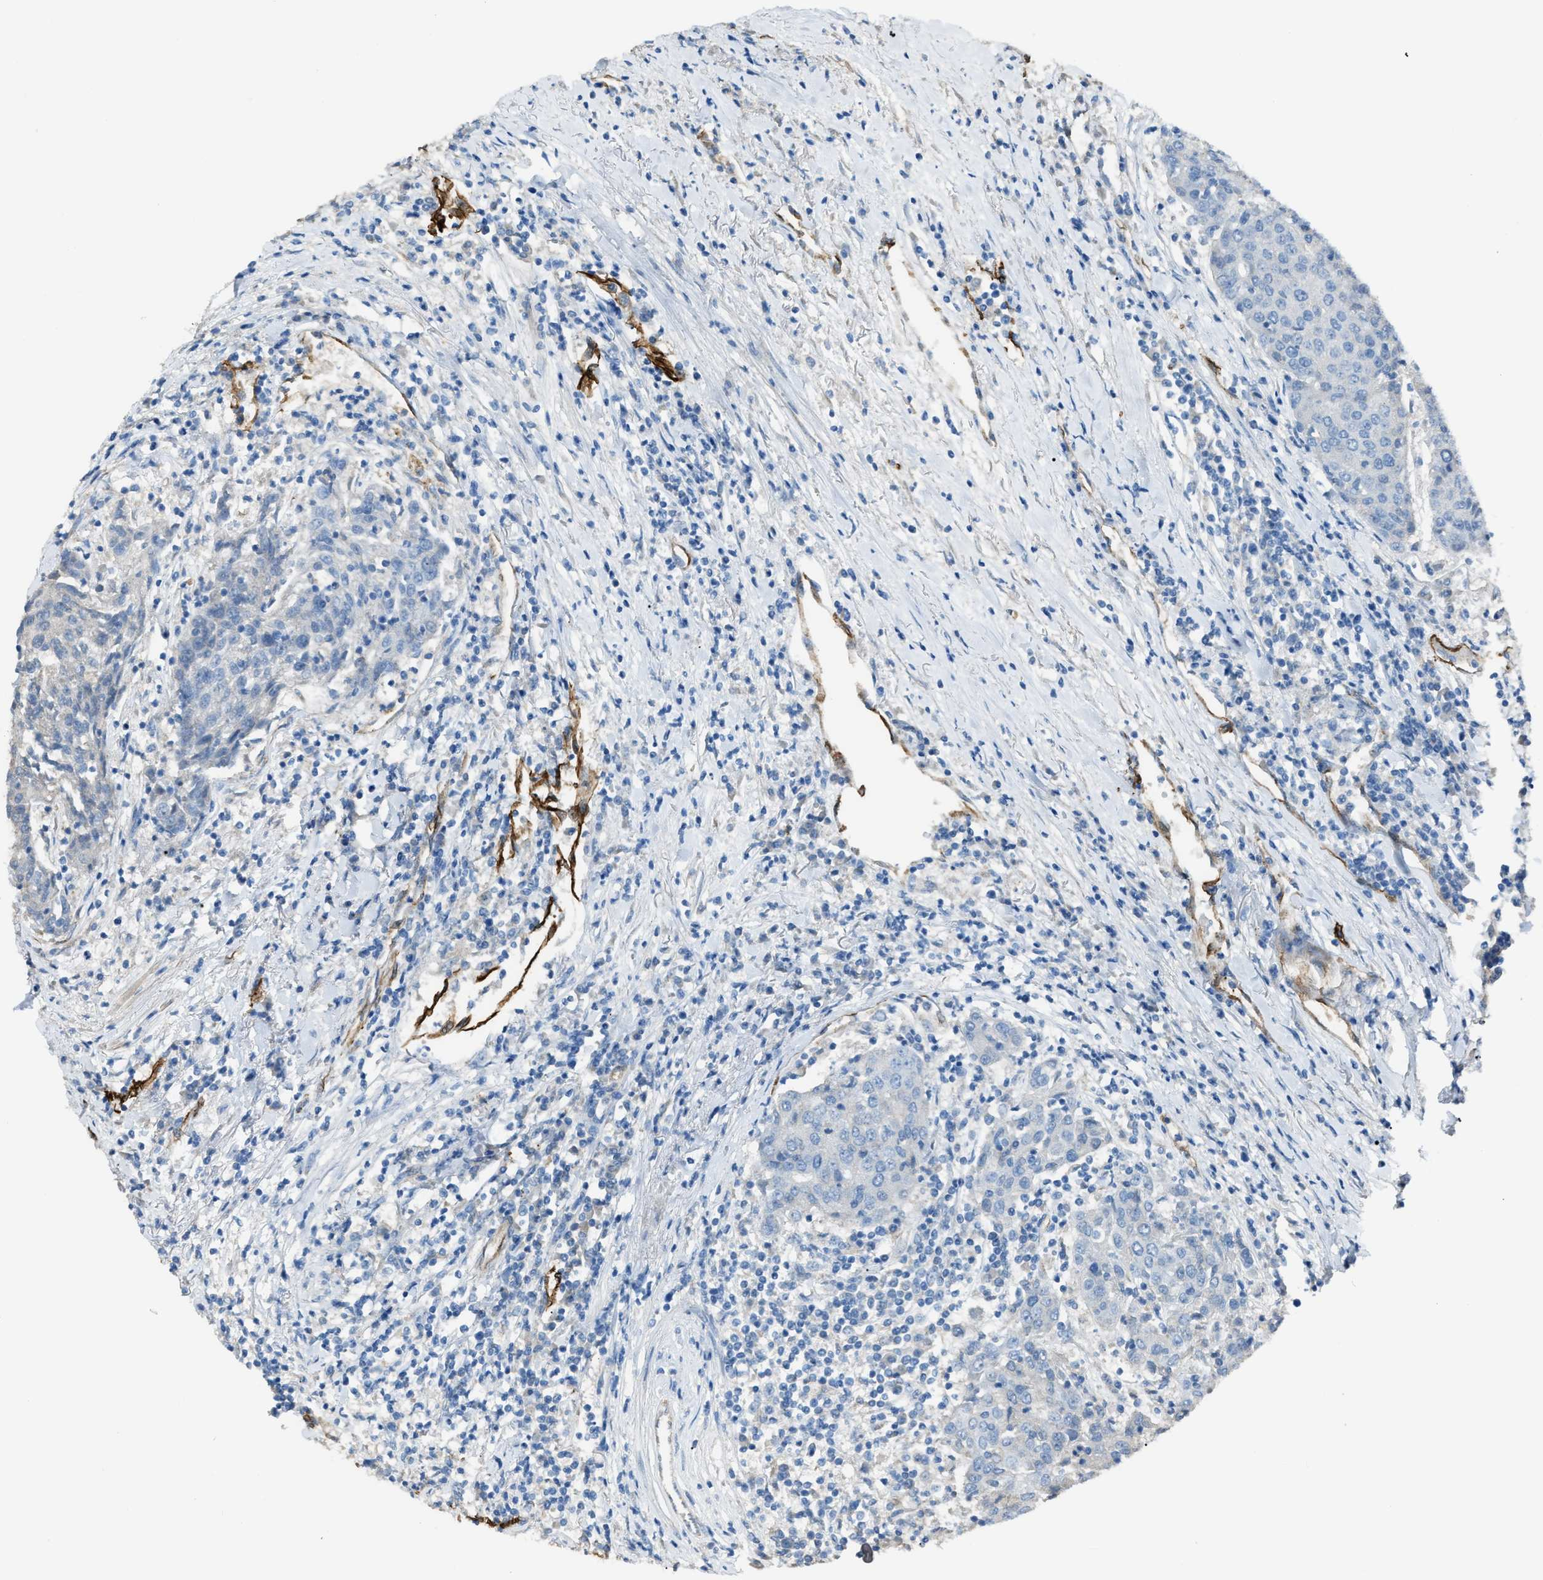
{"staining": {"intensity": "negative", "quantity": "none", "location": "none"}, "tissue": "urothelial cancer", "cell_type": "Tumor cells", "image_type": "cancer", "snomed": [{"axis": "morphology", "description": "Urothelial carcinoma, High grade"}, {"axis": "topography", "description": "Urinary bladder"}], "caption": "A photomicrograph of urothelial cancer stained for a protein exhibits no brown staining in tumor cells.", "gene": "SLC22A15", "patient": {"sex": "female", "age": 85}}